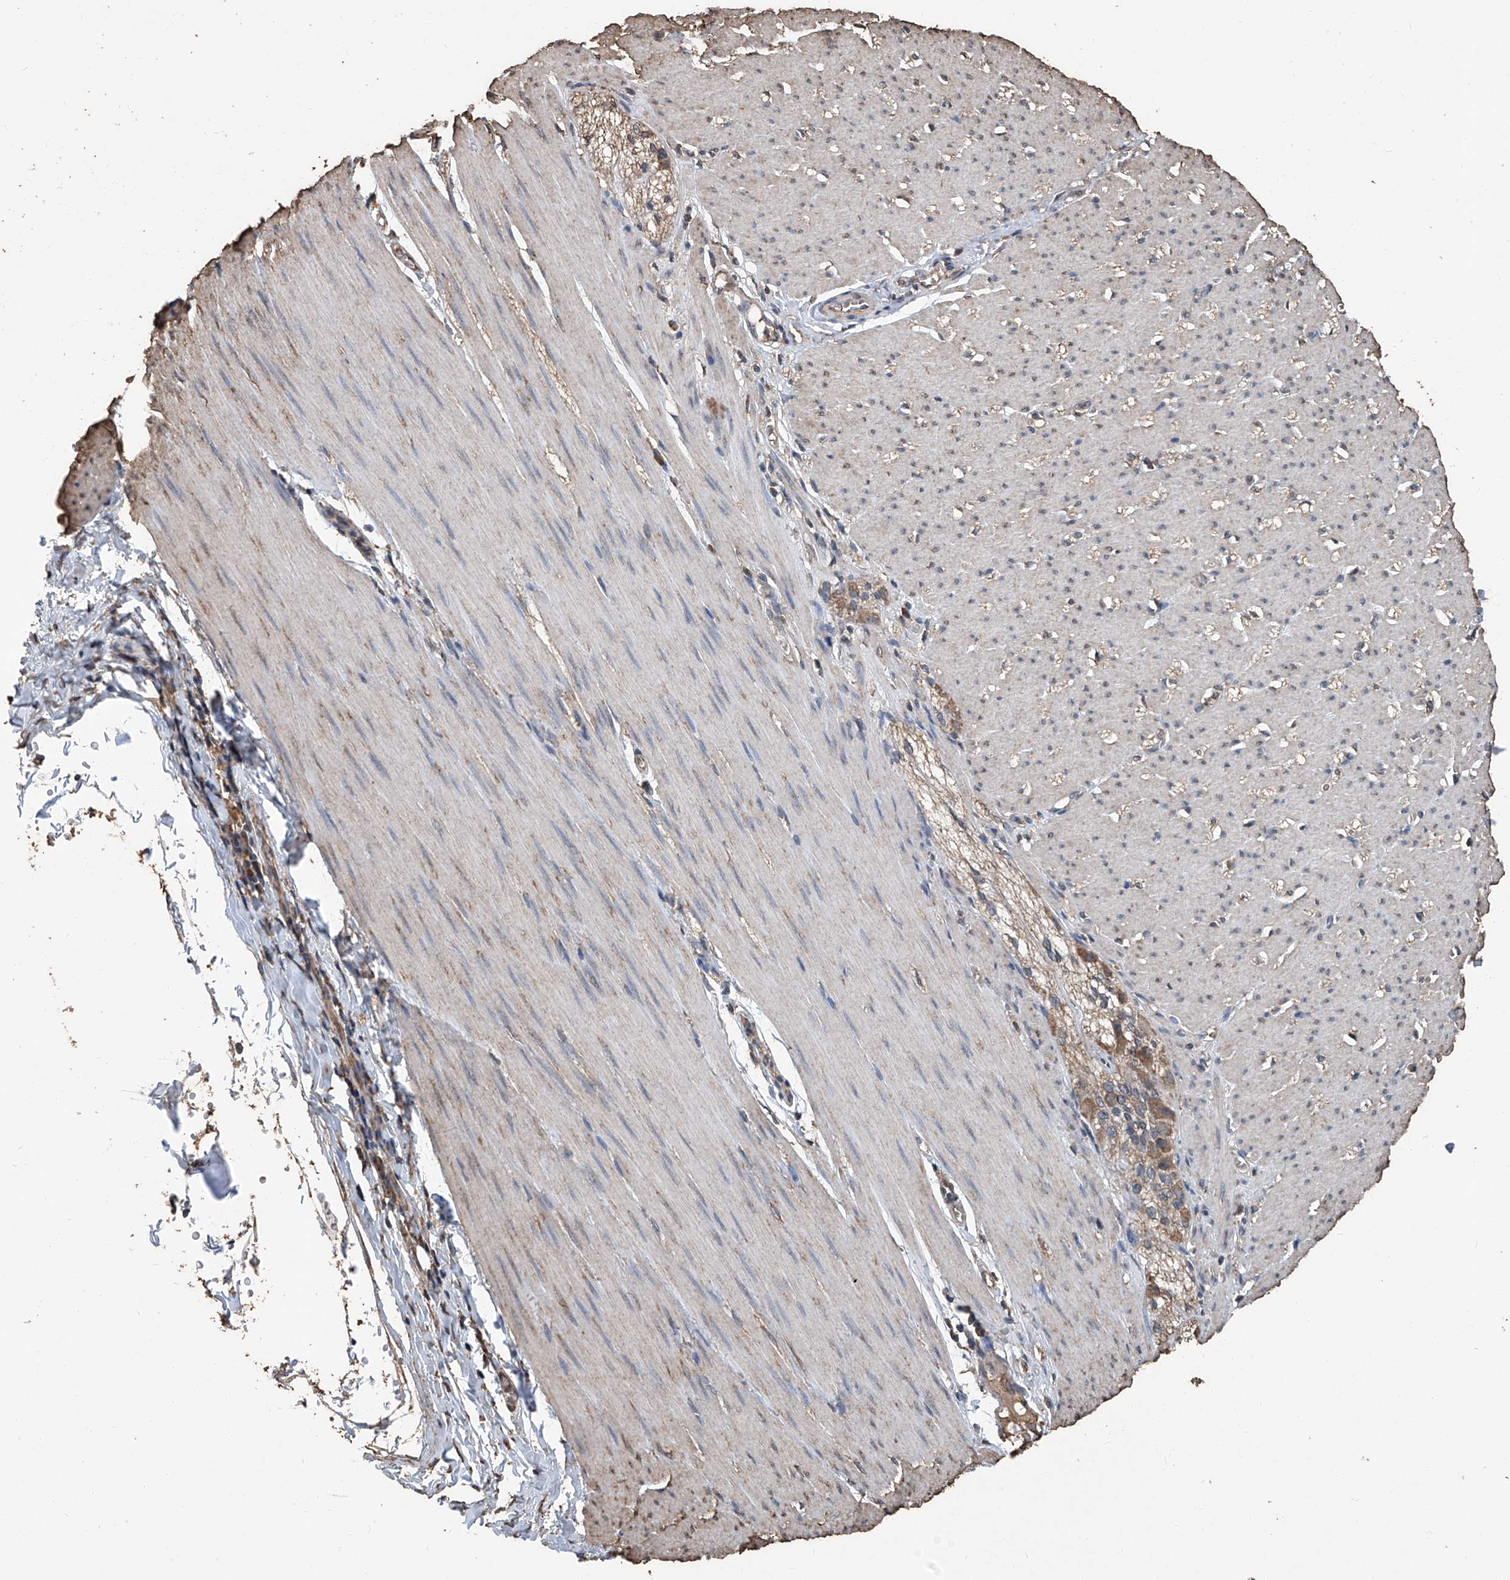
{"staining": {"intensity": "weak", "quantity": "25%-75%", "location": "cytoplasmic/membranous,nuclear"}, "tissue": "smooth muscle", "cell_type": "Smooth muscle cells", "image_type": "normal", "snomed": [{"axis": "morphology", "description": "Normal tissue, NOS"}, {"axis": "morphology", "description": "Adenocarcinoma, NOS"}, {"axis": "topography", "description": "Colon"}, {"axis": "topography", "description": "Peripheral nerve tissue"}], "caption": "About 25%-75% of smooth muscle cells in unremarkable smooth muscle display weak cytoplasmic/membranous,nuclear protein staining as visualized by brown immunohistochemical staining.", "gene": "STARD7", "patient": {"sex": "male", "age": 14}}